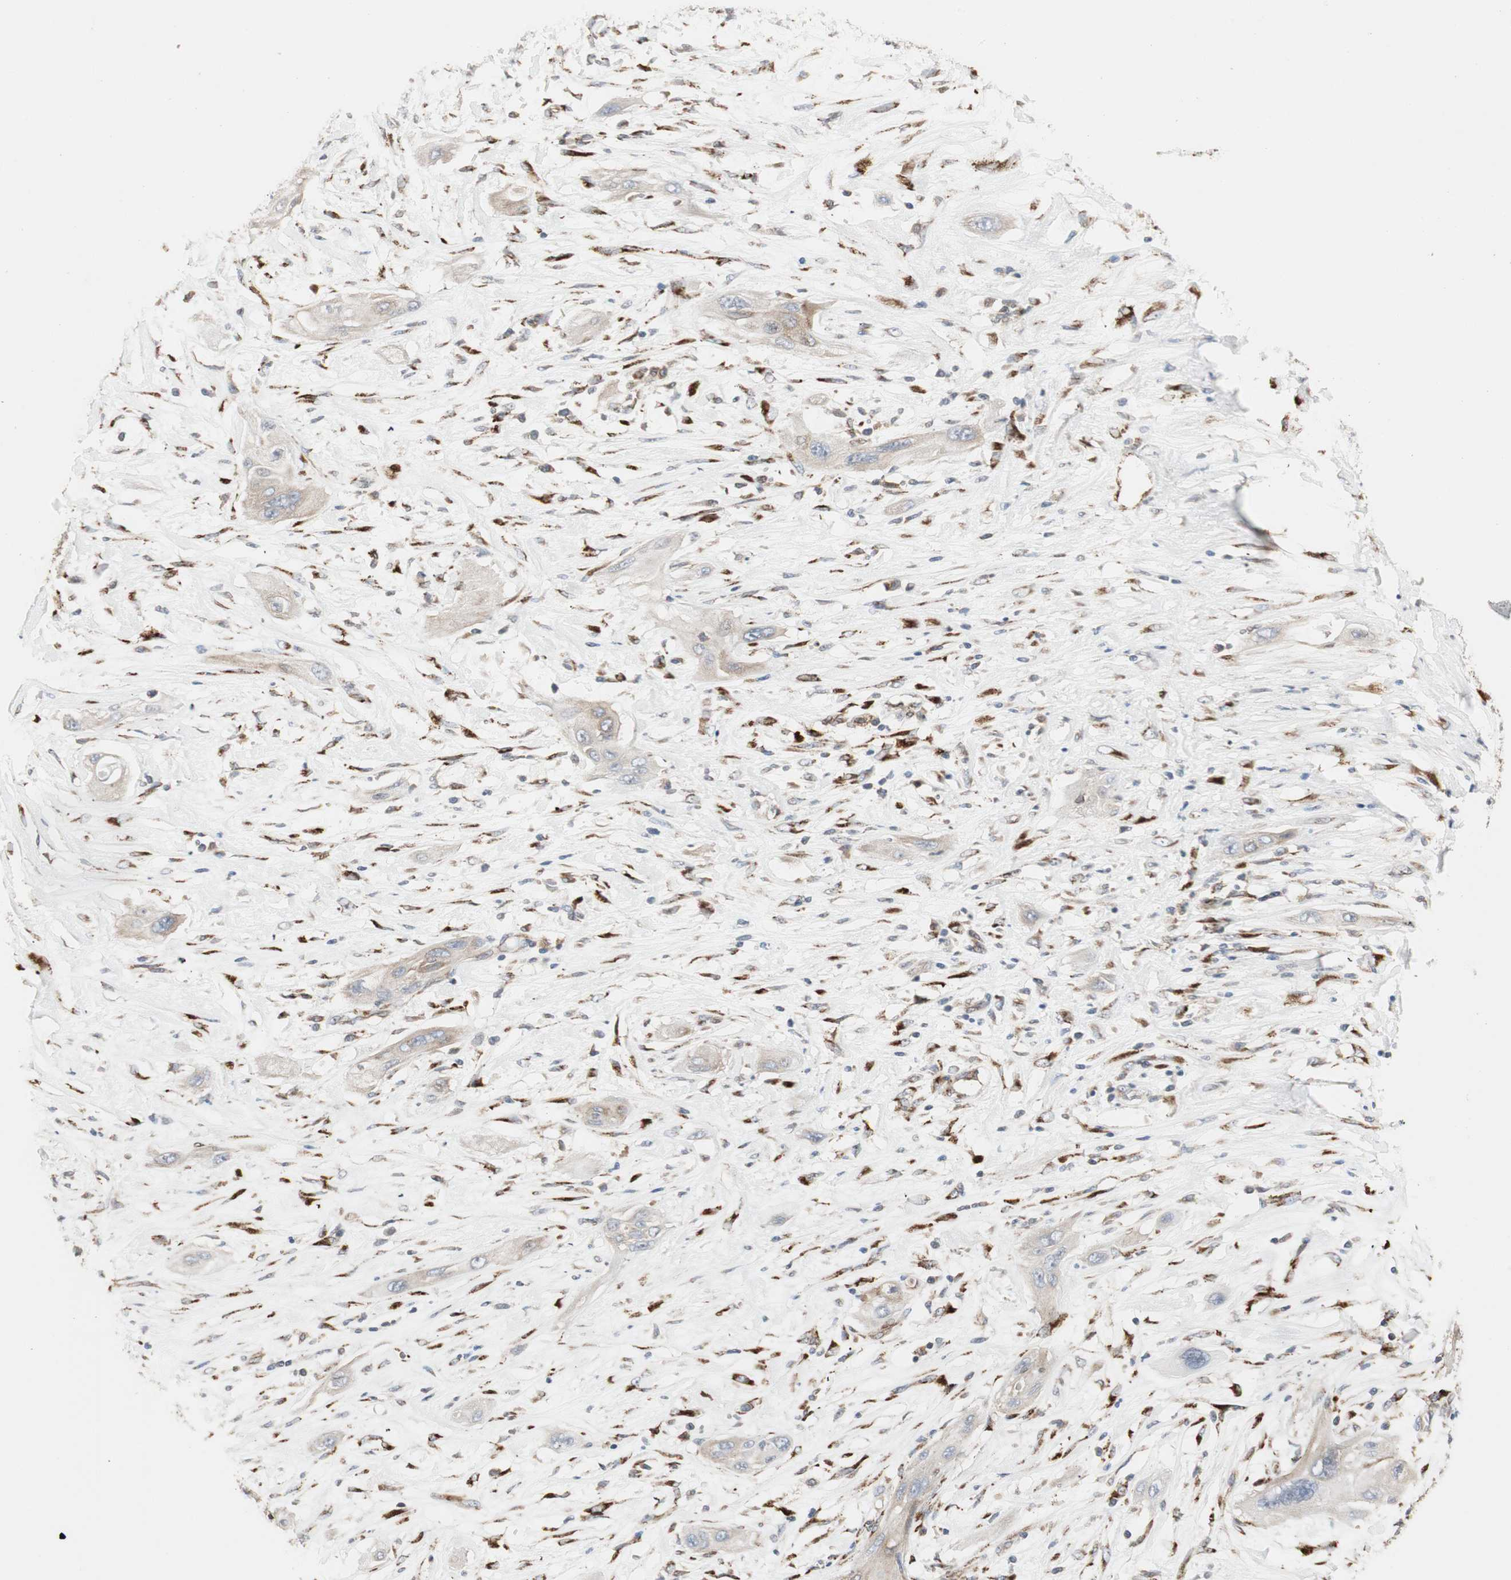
{"staining": {"intensity": "weak", "quantity": ">75%", "location": "cytoplasmic/membranous"}, "tissue": "lung cancer", "cell_type": "Tumor cells", "image_type": "cancer", "snomed": [{"axis": "morphology", "description": "Squamous cell carcinoma, NOS"}, {"axis": "topography", "description": "Lung"}], "caption": "Protein staining of squamous cell carcinoma (lung) tissue reveals weak cytoplasmic/membranous staining in approximately >75% of tumor cells. (IHC, brightfield microscopy, high magnification).", "gene": "H6PD", "patient": {"sex": "female", "age": 47}}